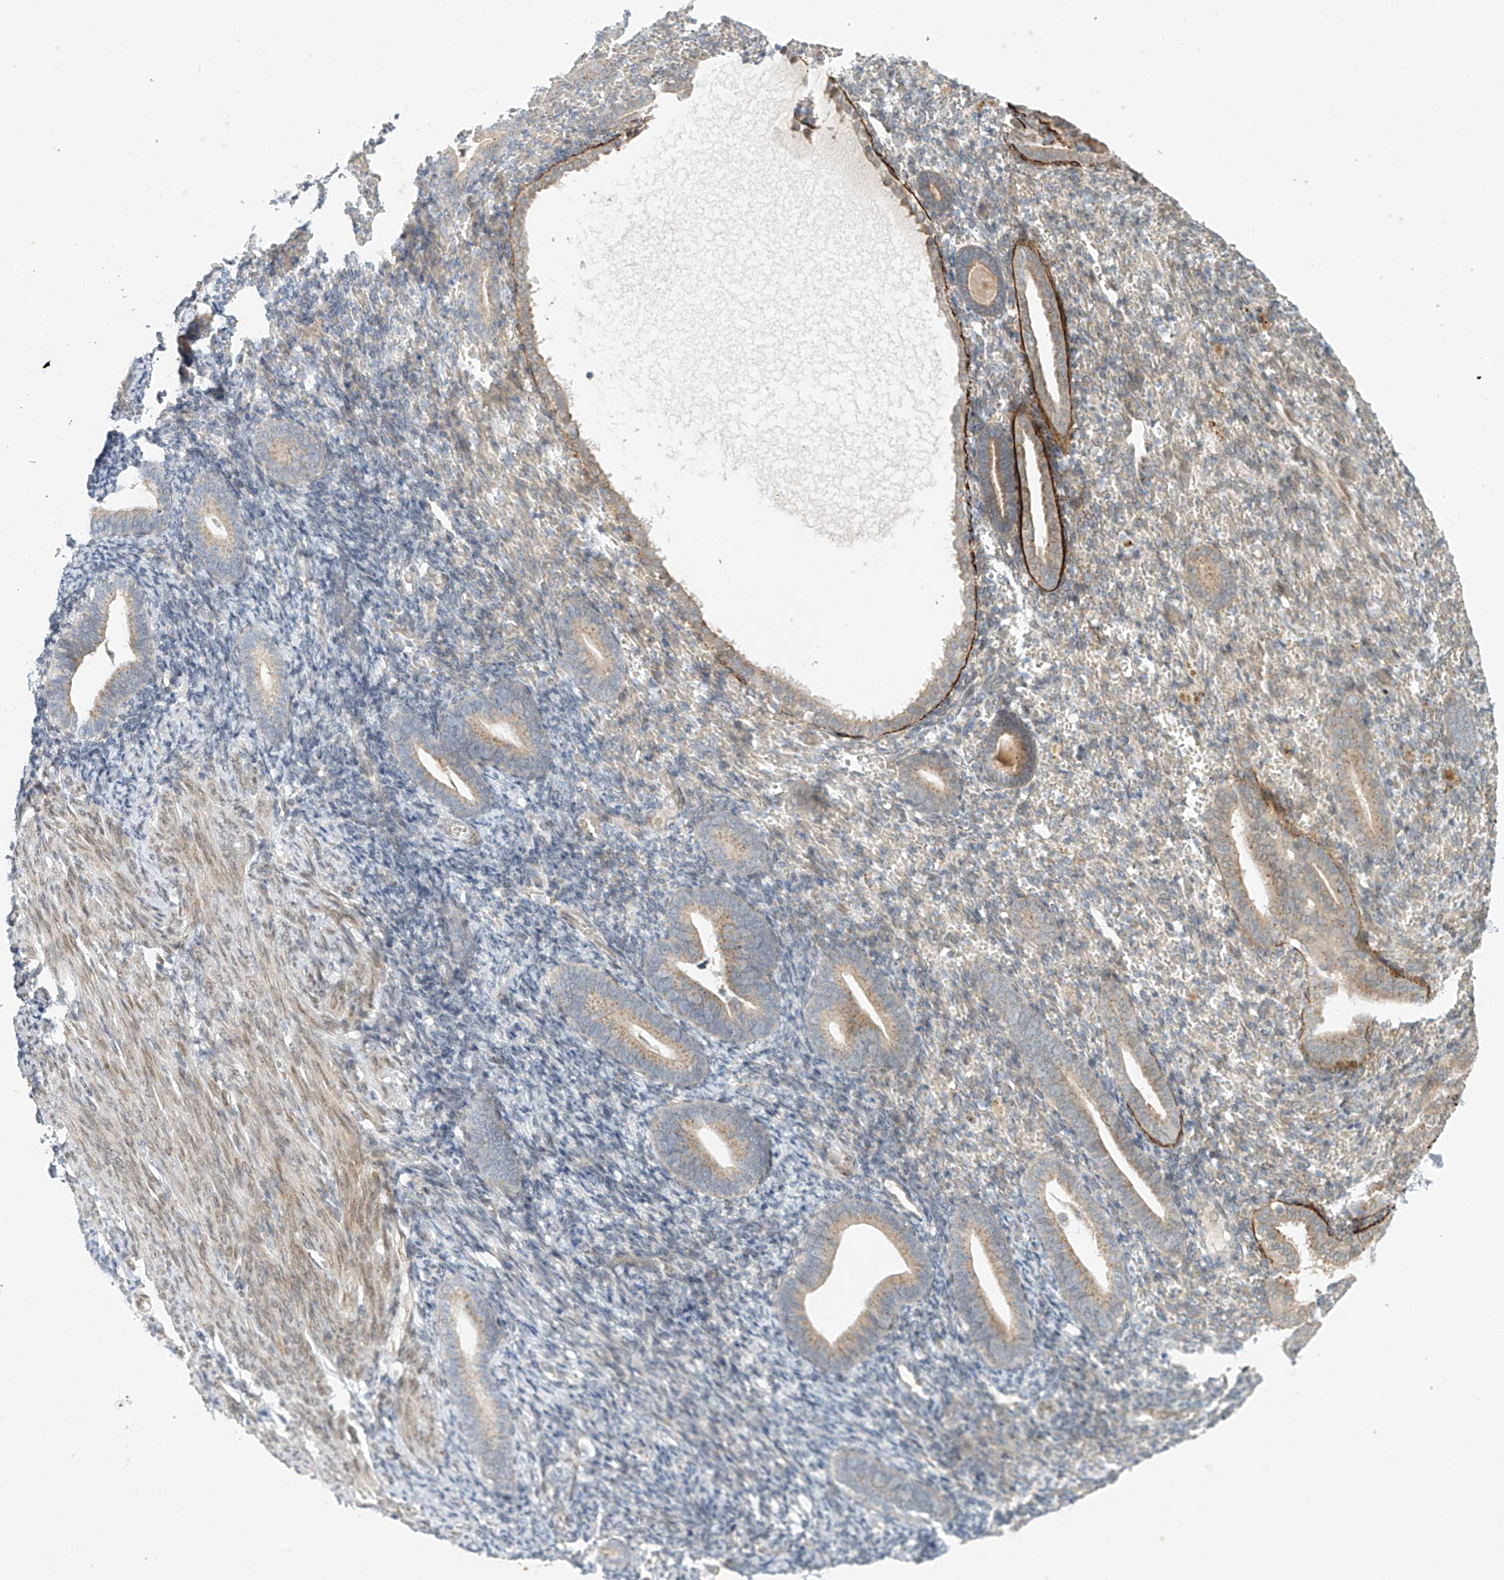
{"staining": {"intensity": "negative", "quantity": "none", "location": "none"}, "tissue": "endometrium", "cell_type": "Cells in endometrial stroma", "image_type": "normal", "snomed": [{"axis": "morphology", "description": "Normal tissue, NOS"}, {"axis": "topography", "description": "Endometrium"}], "caption": "Immunohistochemical staining of benign human endometrium demonstrates no significant positivity in cells in endometrial stroma.", "gene": "STARD9", "patient": {"sex": "female", "age": 51}}